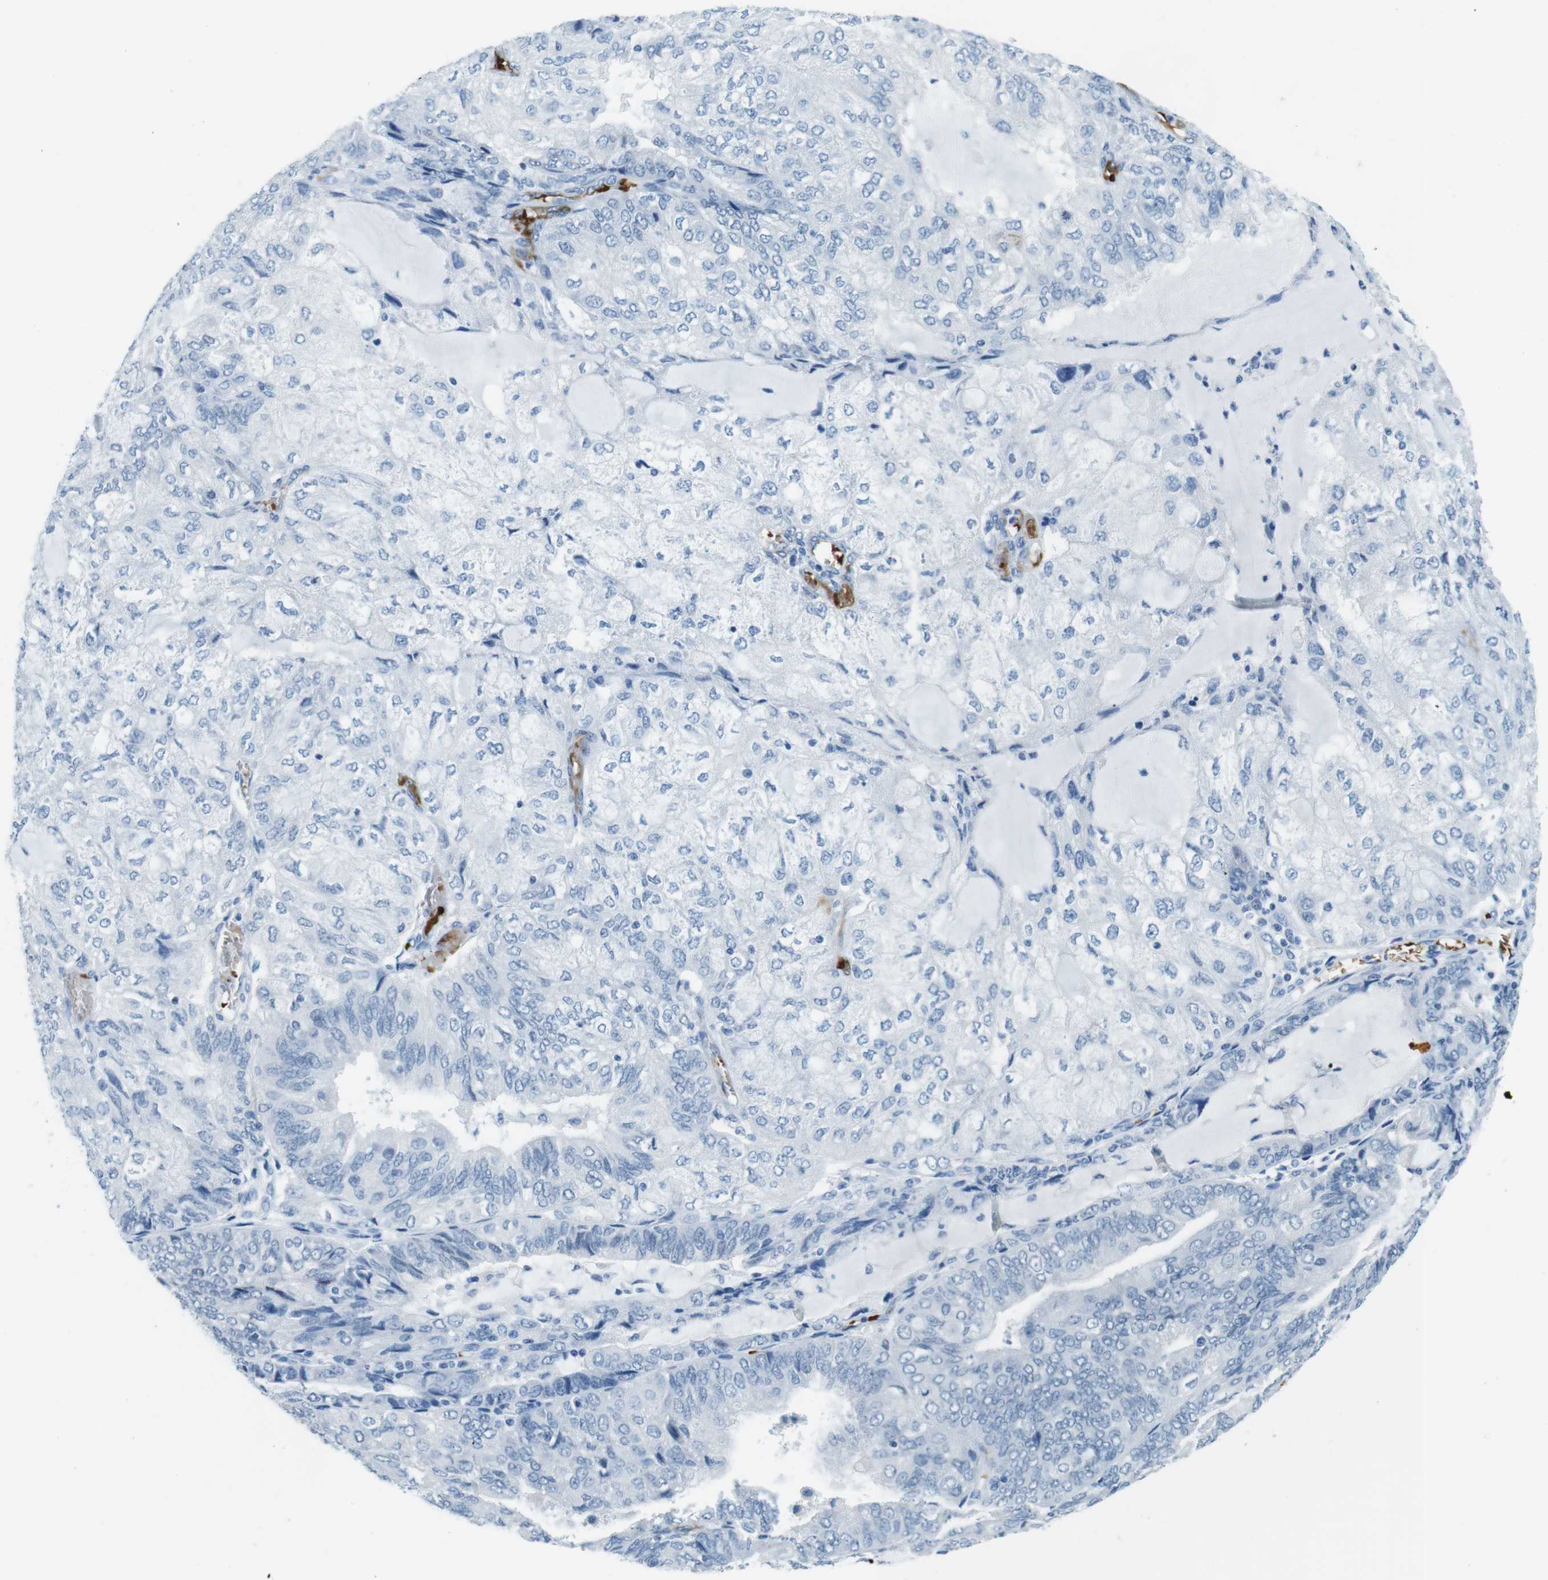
{"staining": {"intensity": "negative", "quantity": "none", "location": "none"}, "tissue": "endometrial cancer", "cell_type": "Tumor cells", "image_type": "cancer", "snomed": [{"axis": "morphology", "description": "Adenocarcinoma, NOS"}, {"axis": "topography", "description": "Endometrium"}], "caption": "This histopathology image is of adenocarcinoma (endometrial) stained with IHC to label a protein in brown with the nuclei are counter-stained blue. There is no positivity in tumor cells.", "gene": "TFAP2C", "patient": {"sex": "female", "age": 81}}